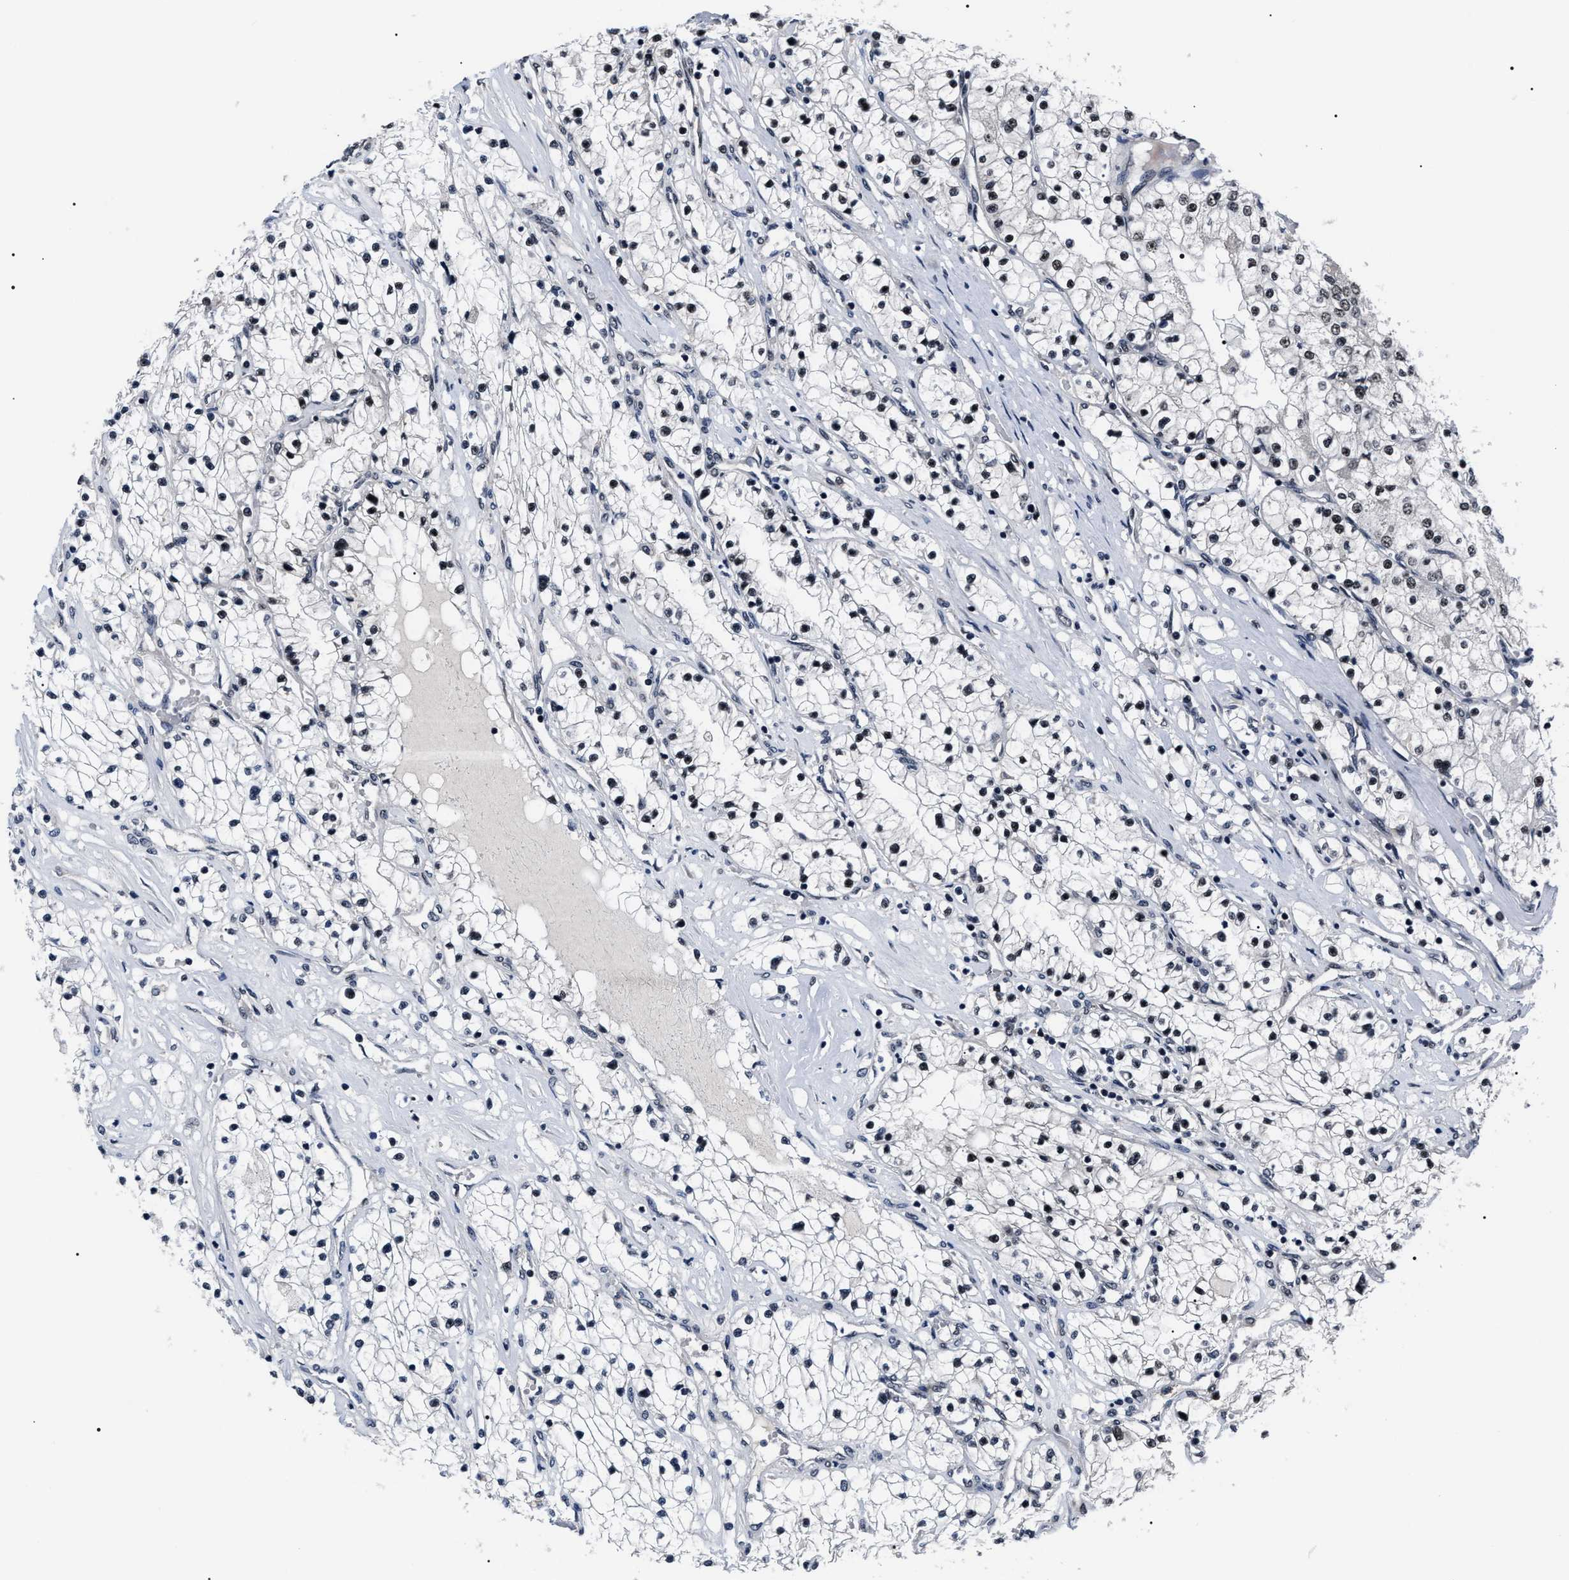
{"staining": {"intensity": "moderate", "quantity": "<25%", "location": "nuclear"}, "tissue": "renal cancer", "cell_type": "Tumor cells", "image_type": "cancer", "snomed": [{"axis": "morphology", "description": "Adenocarcinoma, NOS"}, {"axis": "topography", "description": "Kidney"}], "caption": "Renal cancer (adenocarcinoma) tissue shows moderate nuclear staining in about <25% of tumor cells, visualized by immunohistochemistry.", "gene": "CSNK2A1", "patient": {"sex": "male", "age": 68}}